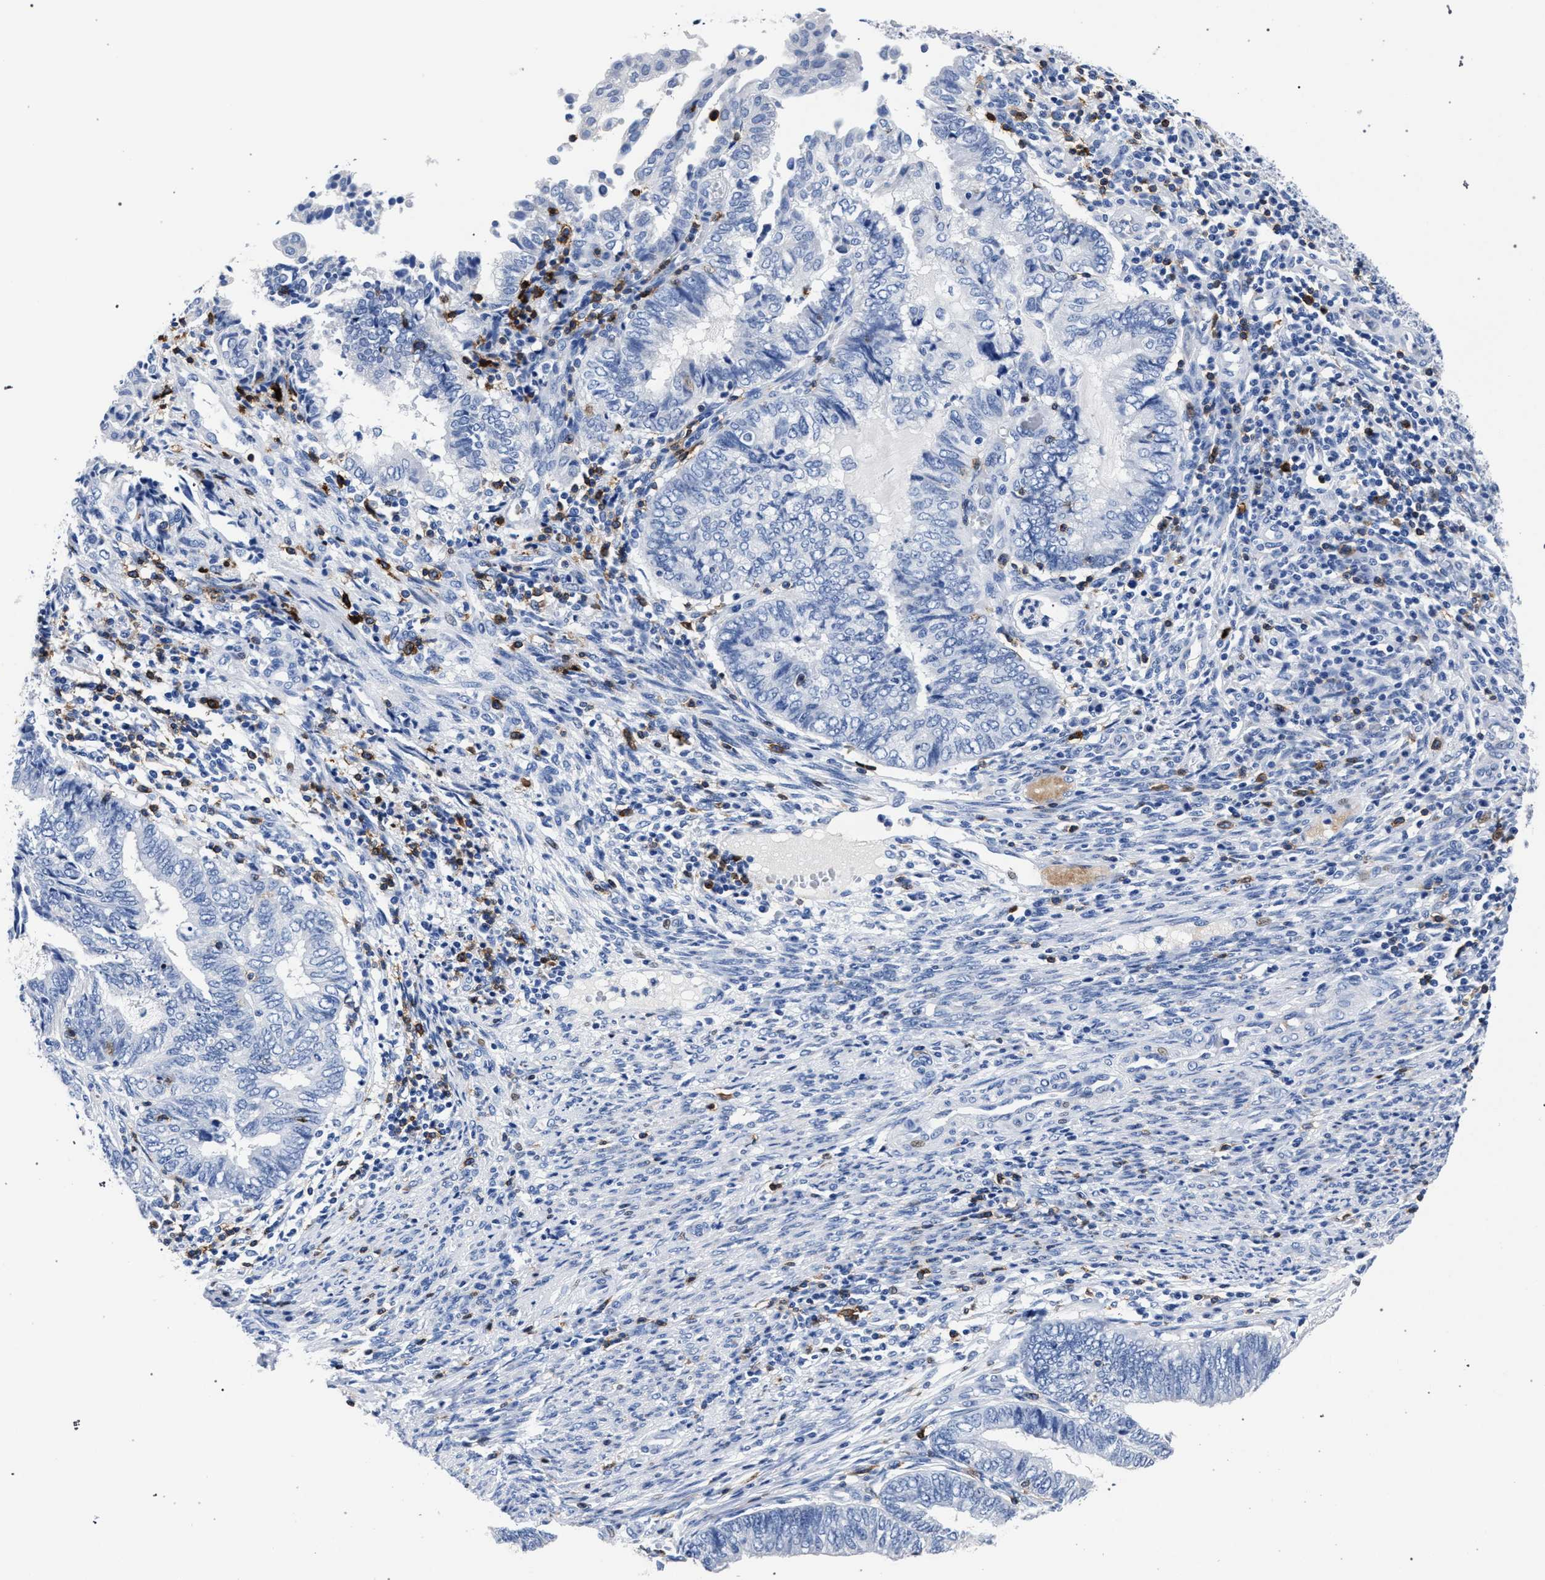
{"staining": {"intensity": "negative", "quantity": "none", "location": "none"}, "tissue": "endometrial cancer", "cell_type": "Tumor cells", "image_type": "cancer", "snomed": [{"axis": "morphology", "description": "Adenocarcinoma, NOS"}, {"axis": "topography", "description": "Uterus"}, {"axis": "topography", "description": "Endometrium"}], "caption": "Immunohistochemistry histopathology image of neoplastic tissue: endometrial adenocarcinoma stained with DAB demonstrates no significant protein staining in tumor cells. (DAB (3,3'-diaminobenzidine) immunohistochemistry visualized using brightfield microscopy, high magnification).", "gene": "KLRK1", "patient": {"sex": "female", "age": 70}}